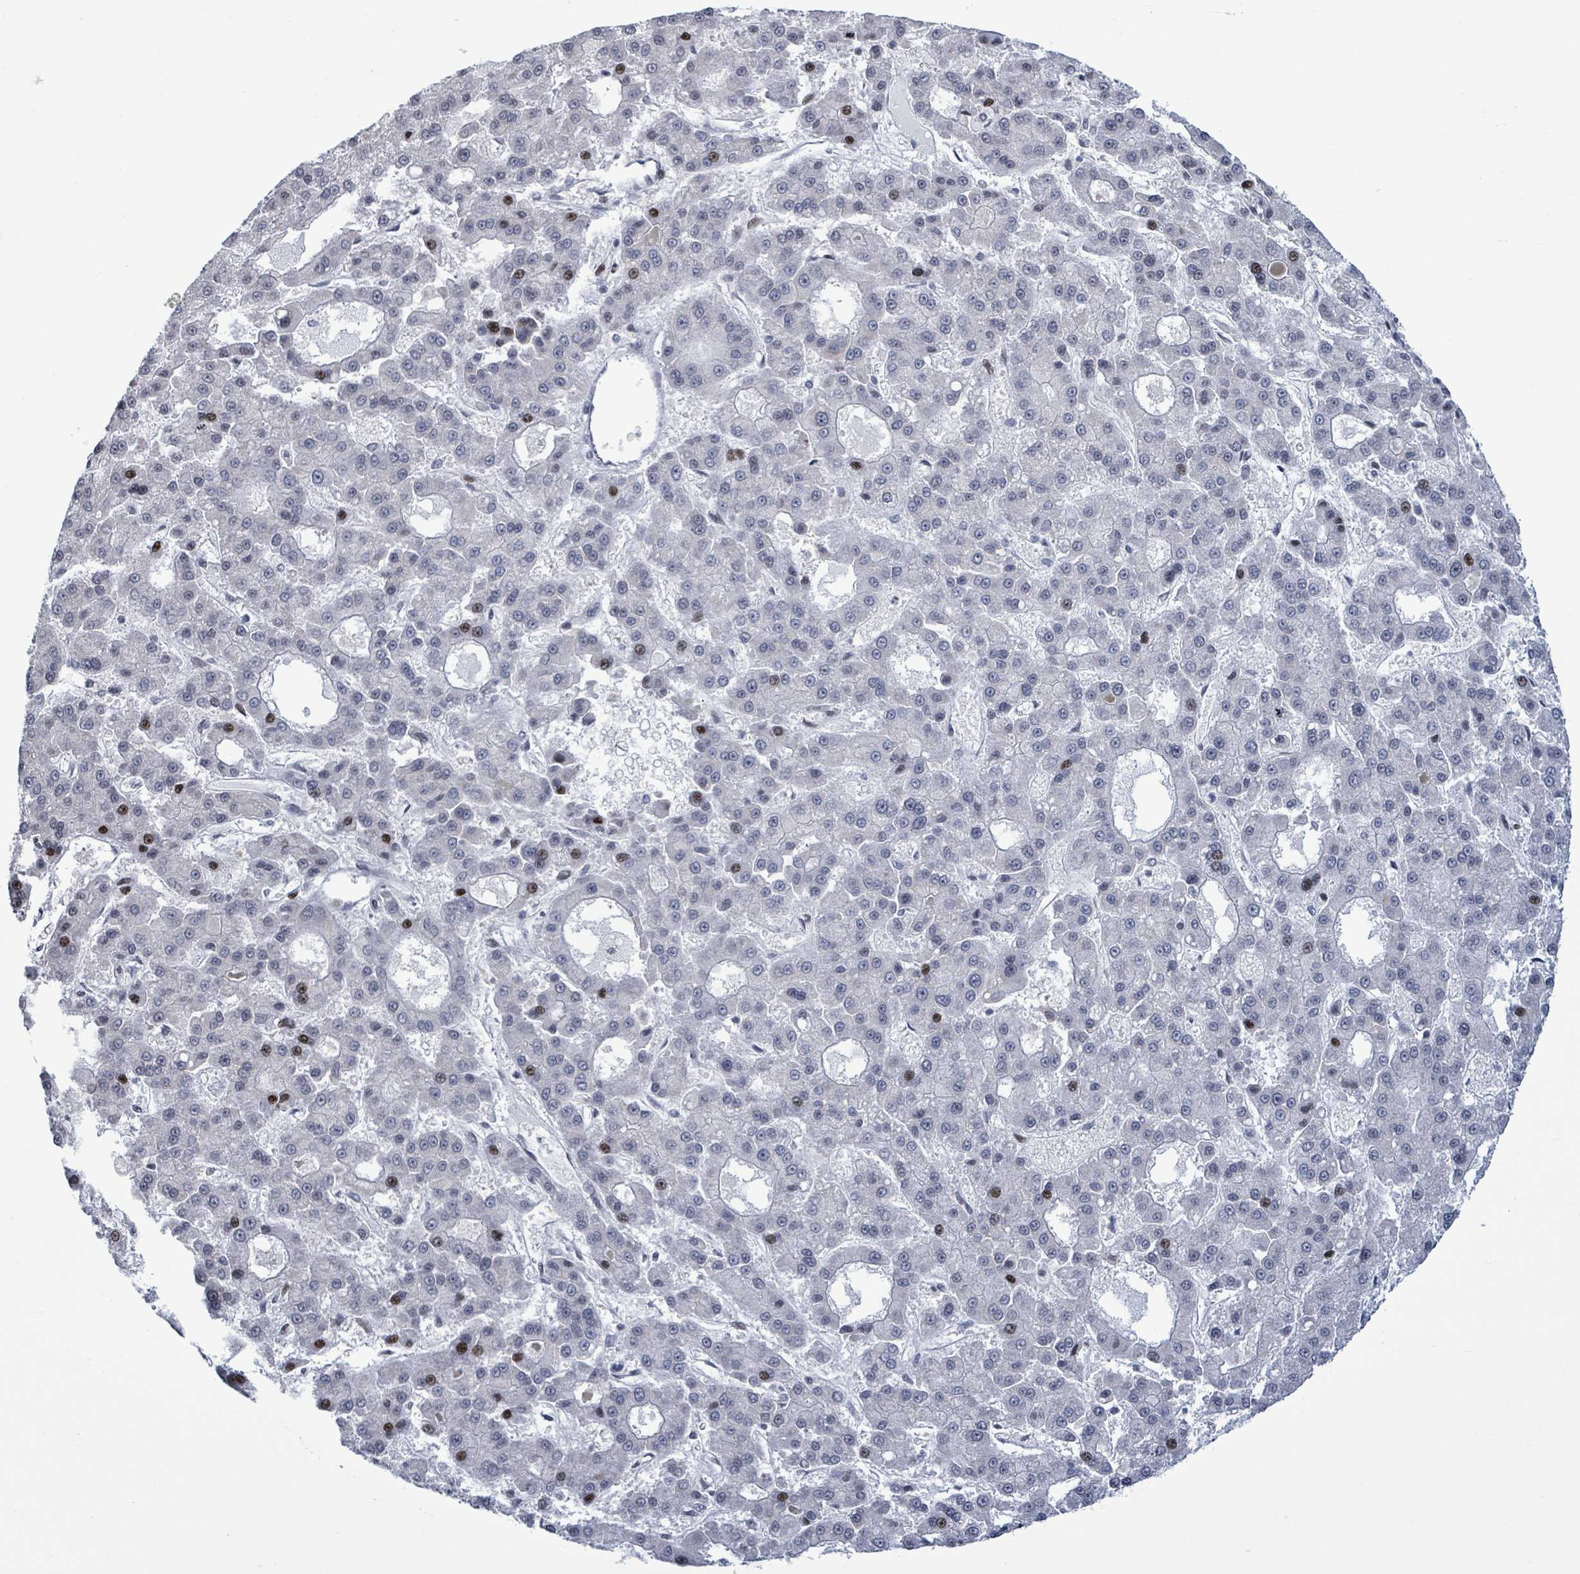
{"staining": {"intensity": "strong", "quantity": "<25%", "location": "nuclear"}, "tissue": "liver cancer", "cell_type": "Tumor cells", "image_type": "cancer", "snomed": [{"axis": "morphology", "description": "Carcinoma, Hepatocellular, NOS"}, {"axis": "topography", "description": "Liver"}], "caption": "A medium amount of strong nuclear staining is seen in about <25% of tumor cells in liver cancer (hepatocellular carcinoma) tissue. (Stains: DAB (3,3'-diaminobenzidine) in brown, nuclei in blue, Microscopy: brightfield microscopy at high magnification).", "gene": "FNDC4", "patient": {"sex": "male", "age": 70}}